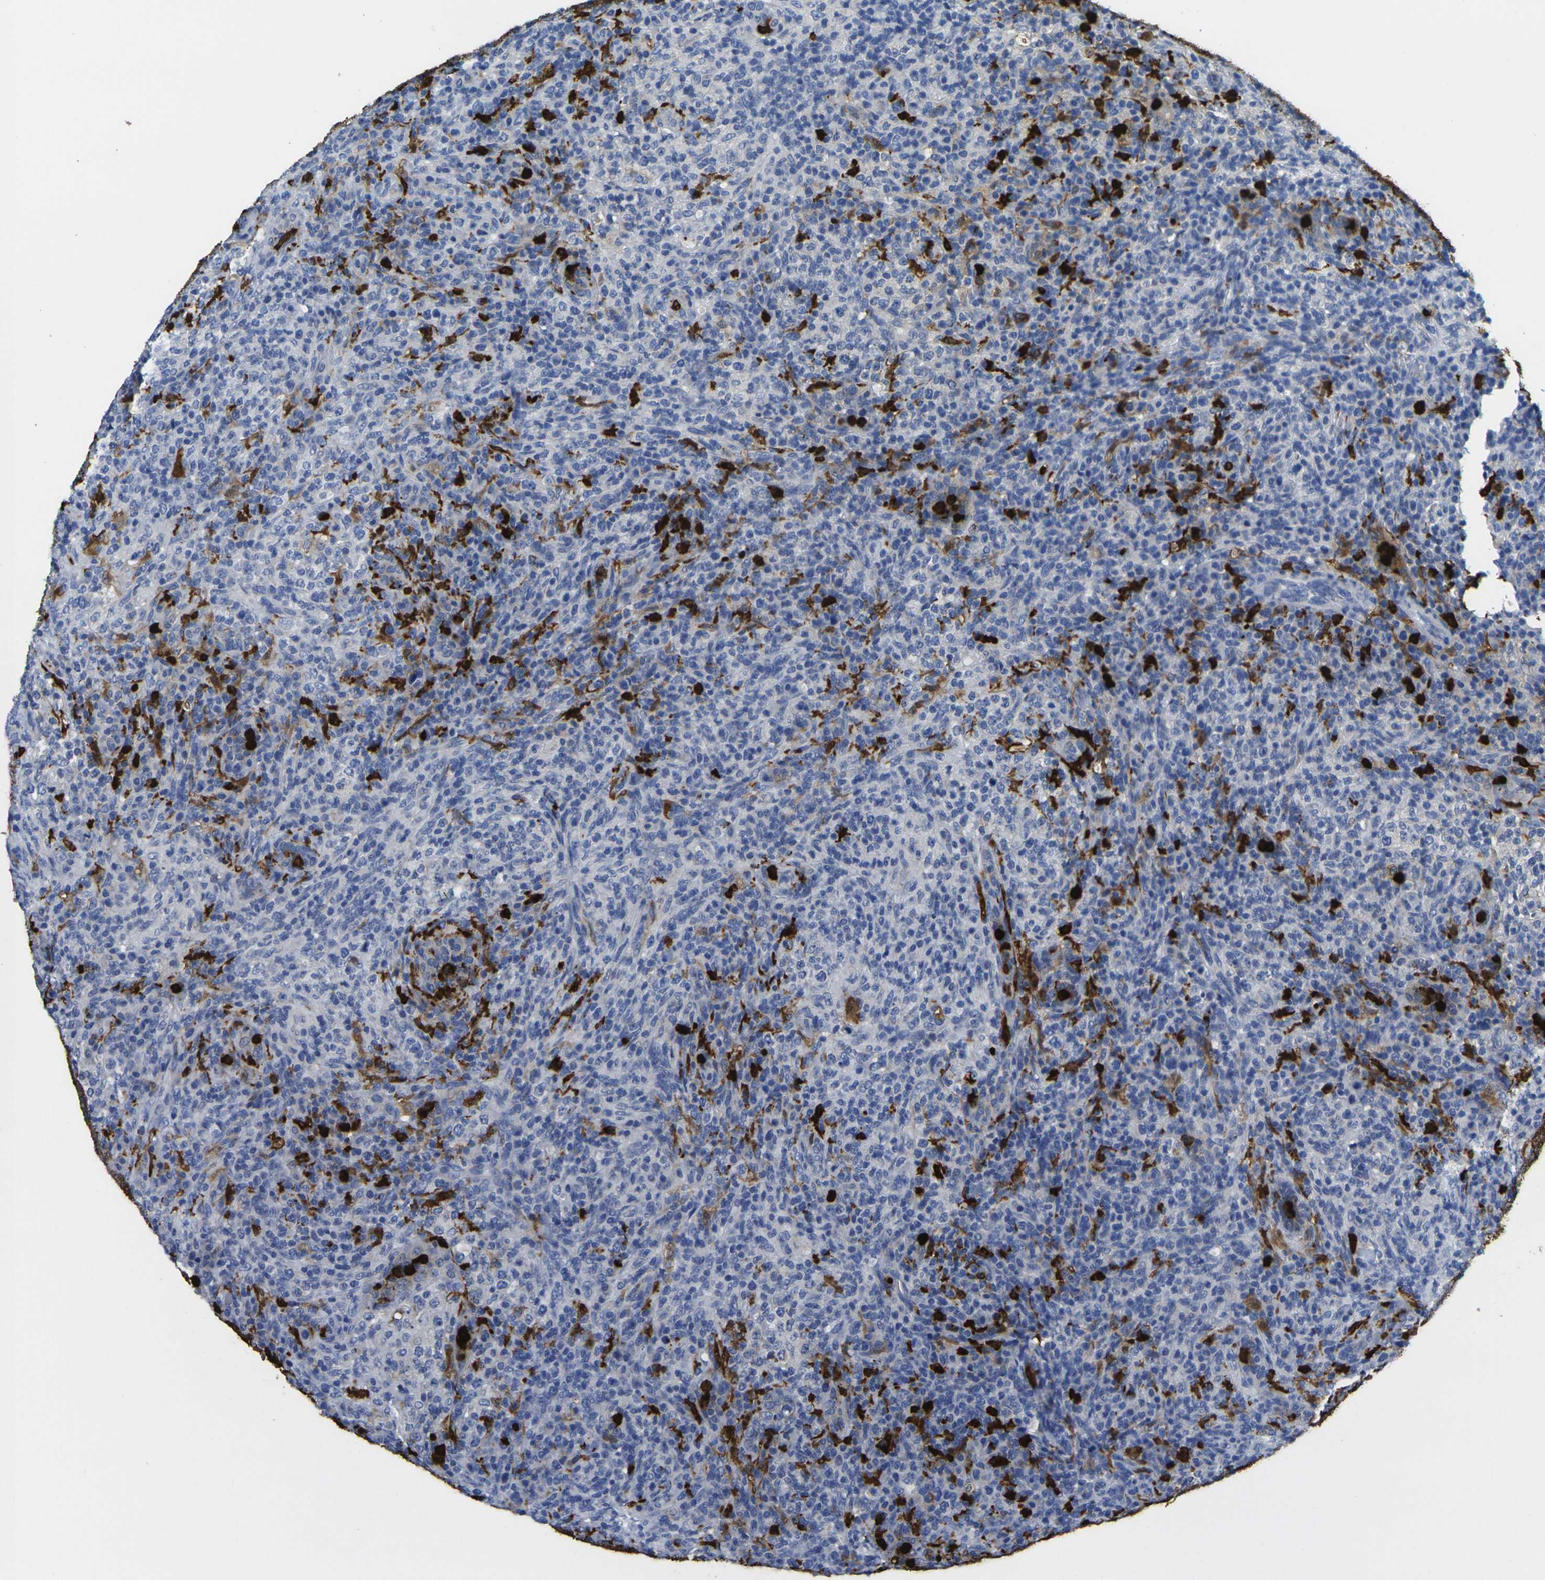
{"staining": {"intensity": "moderate", "quantity": "<25%", "location": "cytoplasmic/membranous"}, "tissue": "lymphoma", "cell_type": "Tumor cells", "image_type": "cancer", "snomed": [{"axis": "morphology", "description": "Malignant lymphoma, non-Hodgkin's type, High grade"}, {"axis": "topography", "description": "Lymph node"}], "caption": "Immunohistochemistry (IHC) histopathology image of neoplastic tissue: lymphoma stained using immunohistochemistry exhibits low levels of moderate protein expression localized specifically in the cytoplasmic/membranous of tumor cells, appearing as a cytoplasmic/membranous brown color.", "gene": "S100A9", "patient": {"sex": "female", "age": 76}}